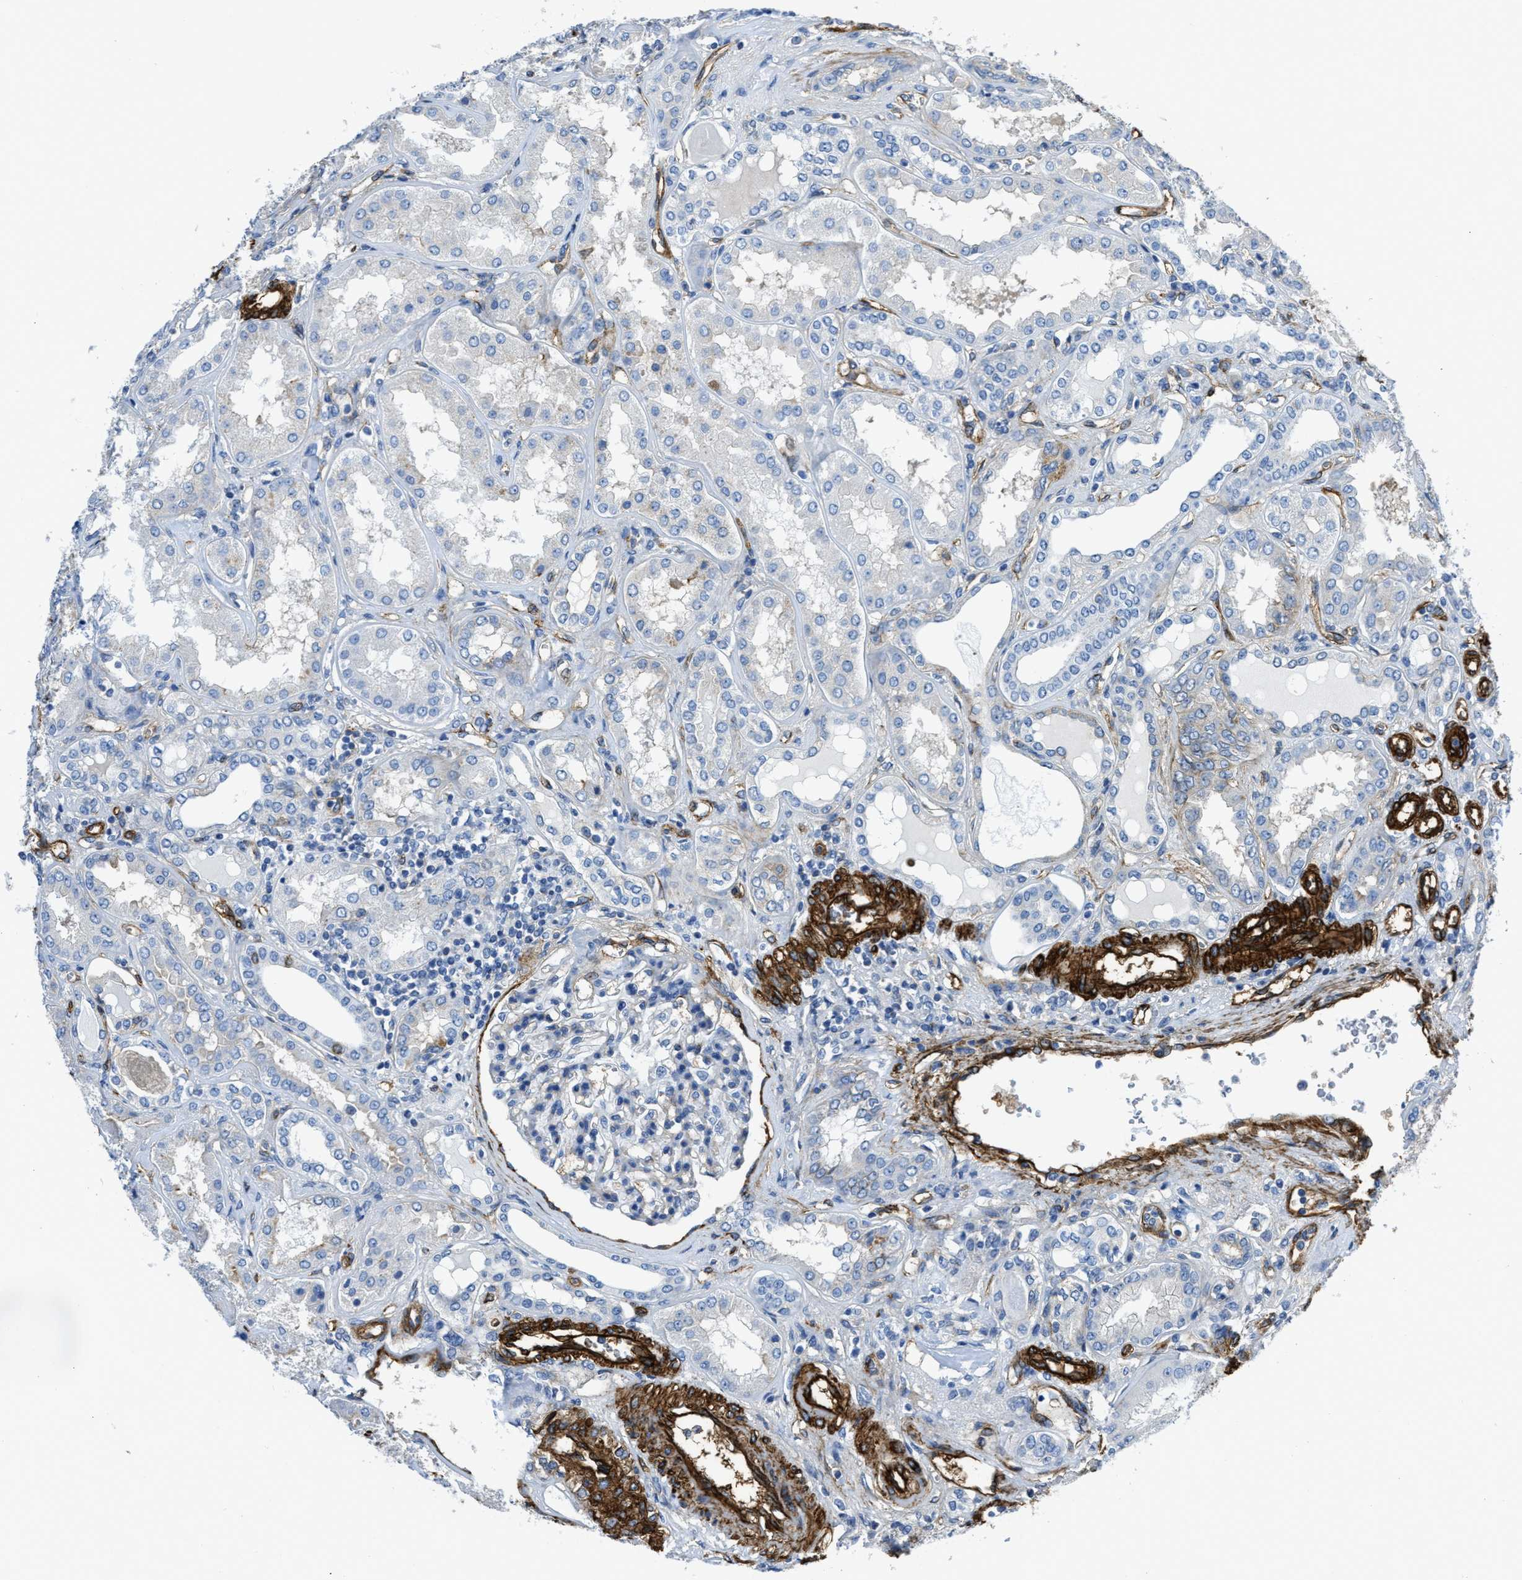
{"staining": {"intensity": "moderate", "quantity": "<25%", "location": "cytoplasmic/membranous"}, "tissue": "kidney", "cell_type": "Cells in glomeruli", "image_type": "normal", "snomed": [{"axis": "morphology", "description": "Normal tissue, NOS"}, {"axis": "topography", "description": "Kidney"}], "caption": "An image showing moderate cytoplasmic/membranous staining in about <25% of cells in glomeruli in benign kidney, as visualized by brown immunohistochemical staining.", "gene": "NAB1", "patient": {"sex": "female", "age": 56}}